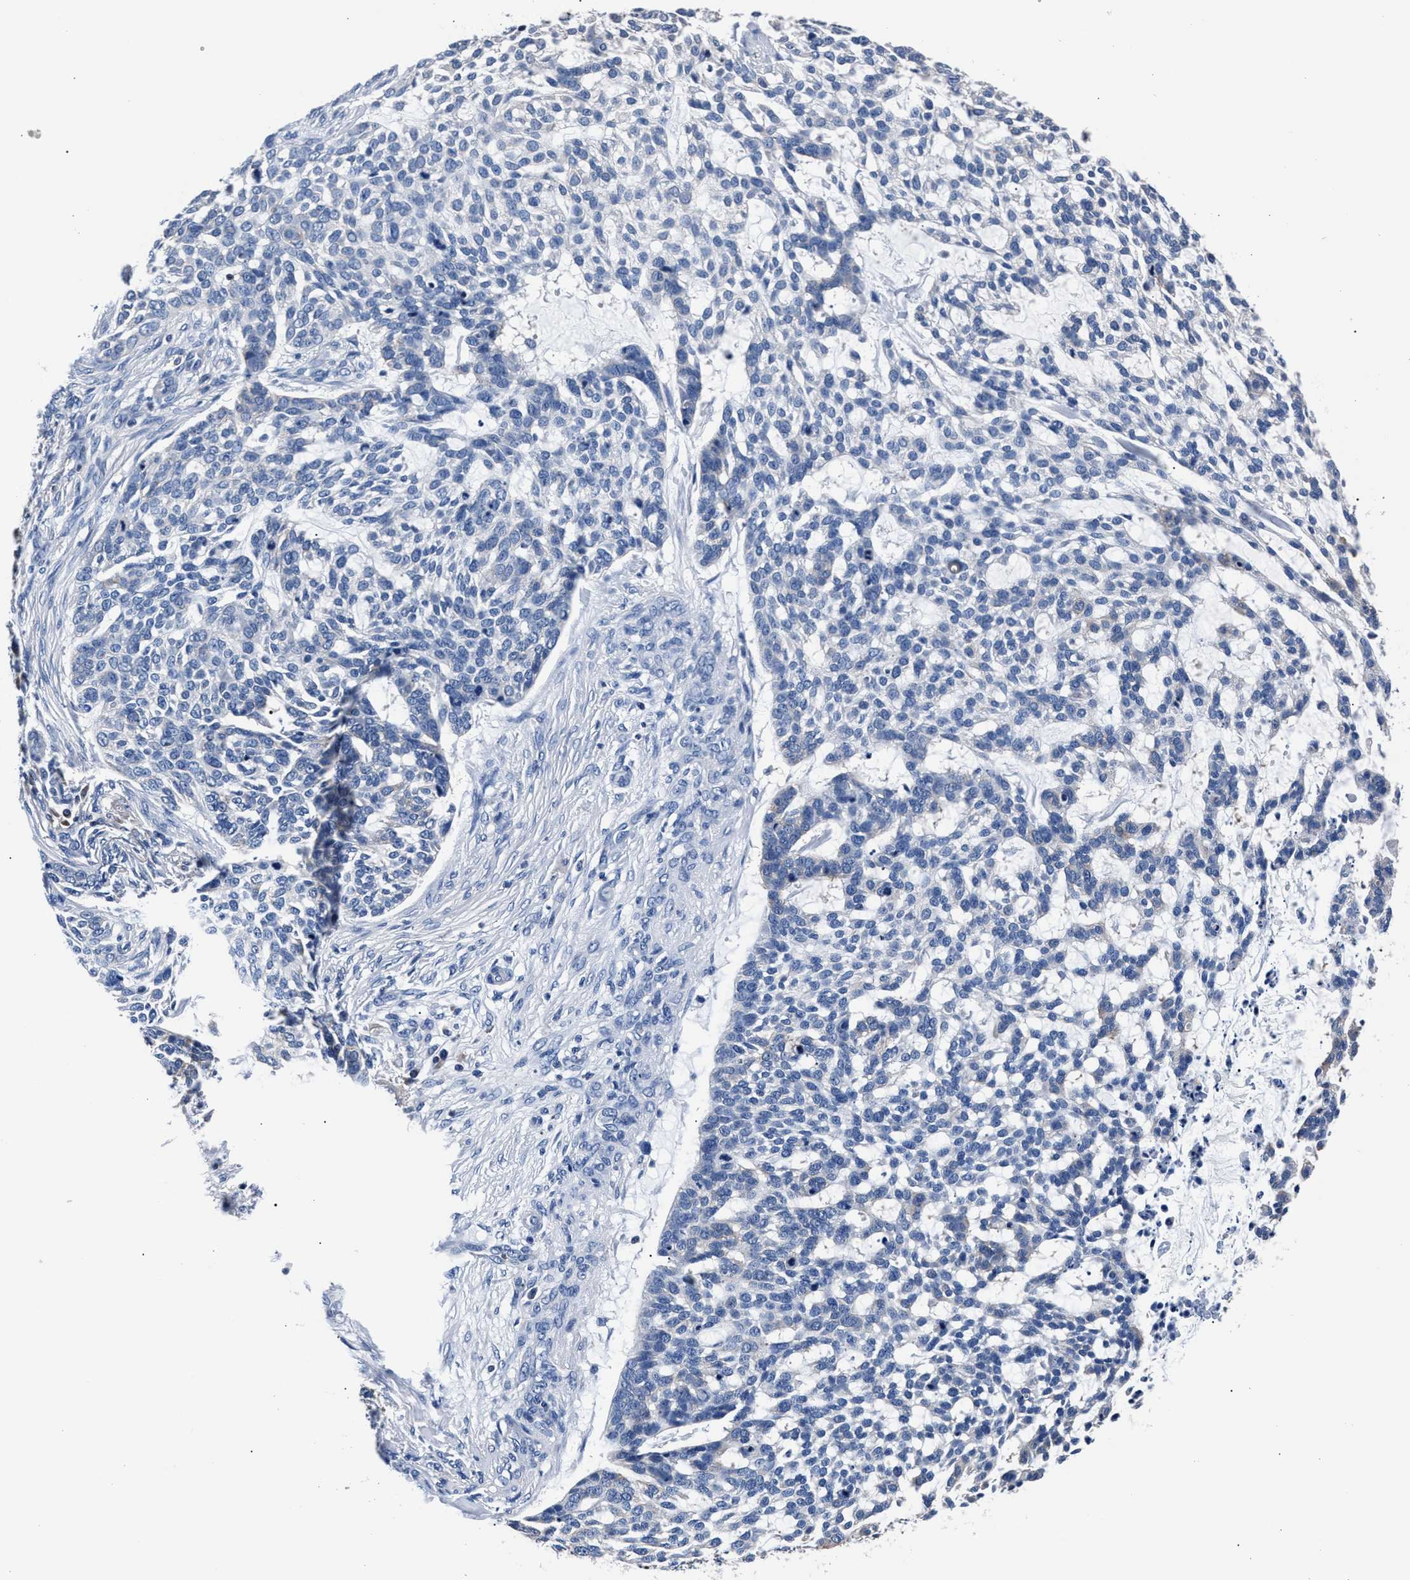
{"staining": {"intensity": "negative", "quantity": "none", "location": "none"}, "tissue": "skin cancer", "cell_type": "Tumor cells", "image_type": "cancer", "snomed": [{"axis": "morphology", "description": "Basal cell carcinoma"}, {"axis": "topography", "description": "Skin"}], "caption": "Skin cancer (basal cell carcinoma) stained for a protein using IHC shows no staining tumor cells.", "gene": "PHF24", "patient": {"sex": "female", "age": 64}}